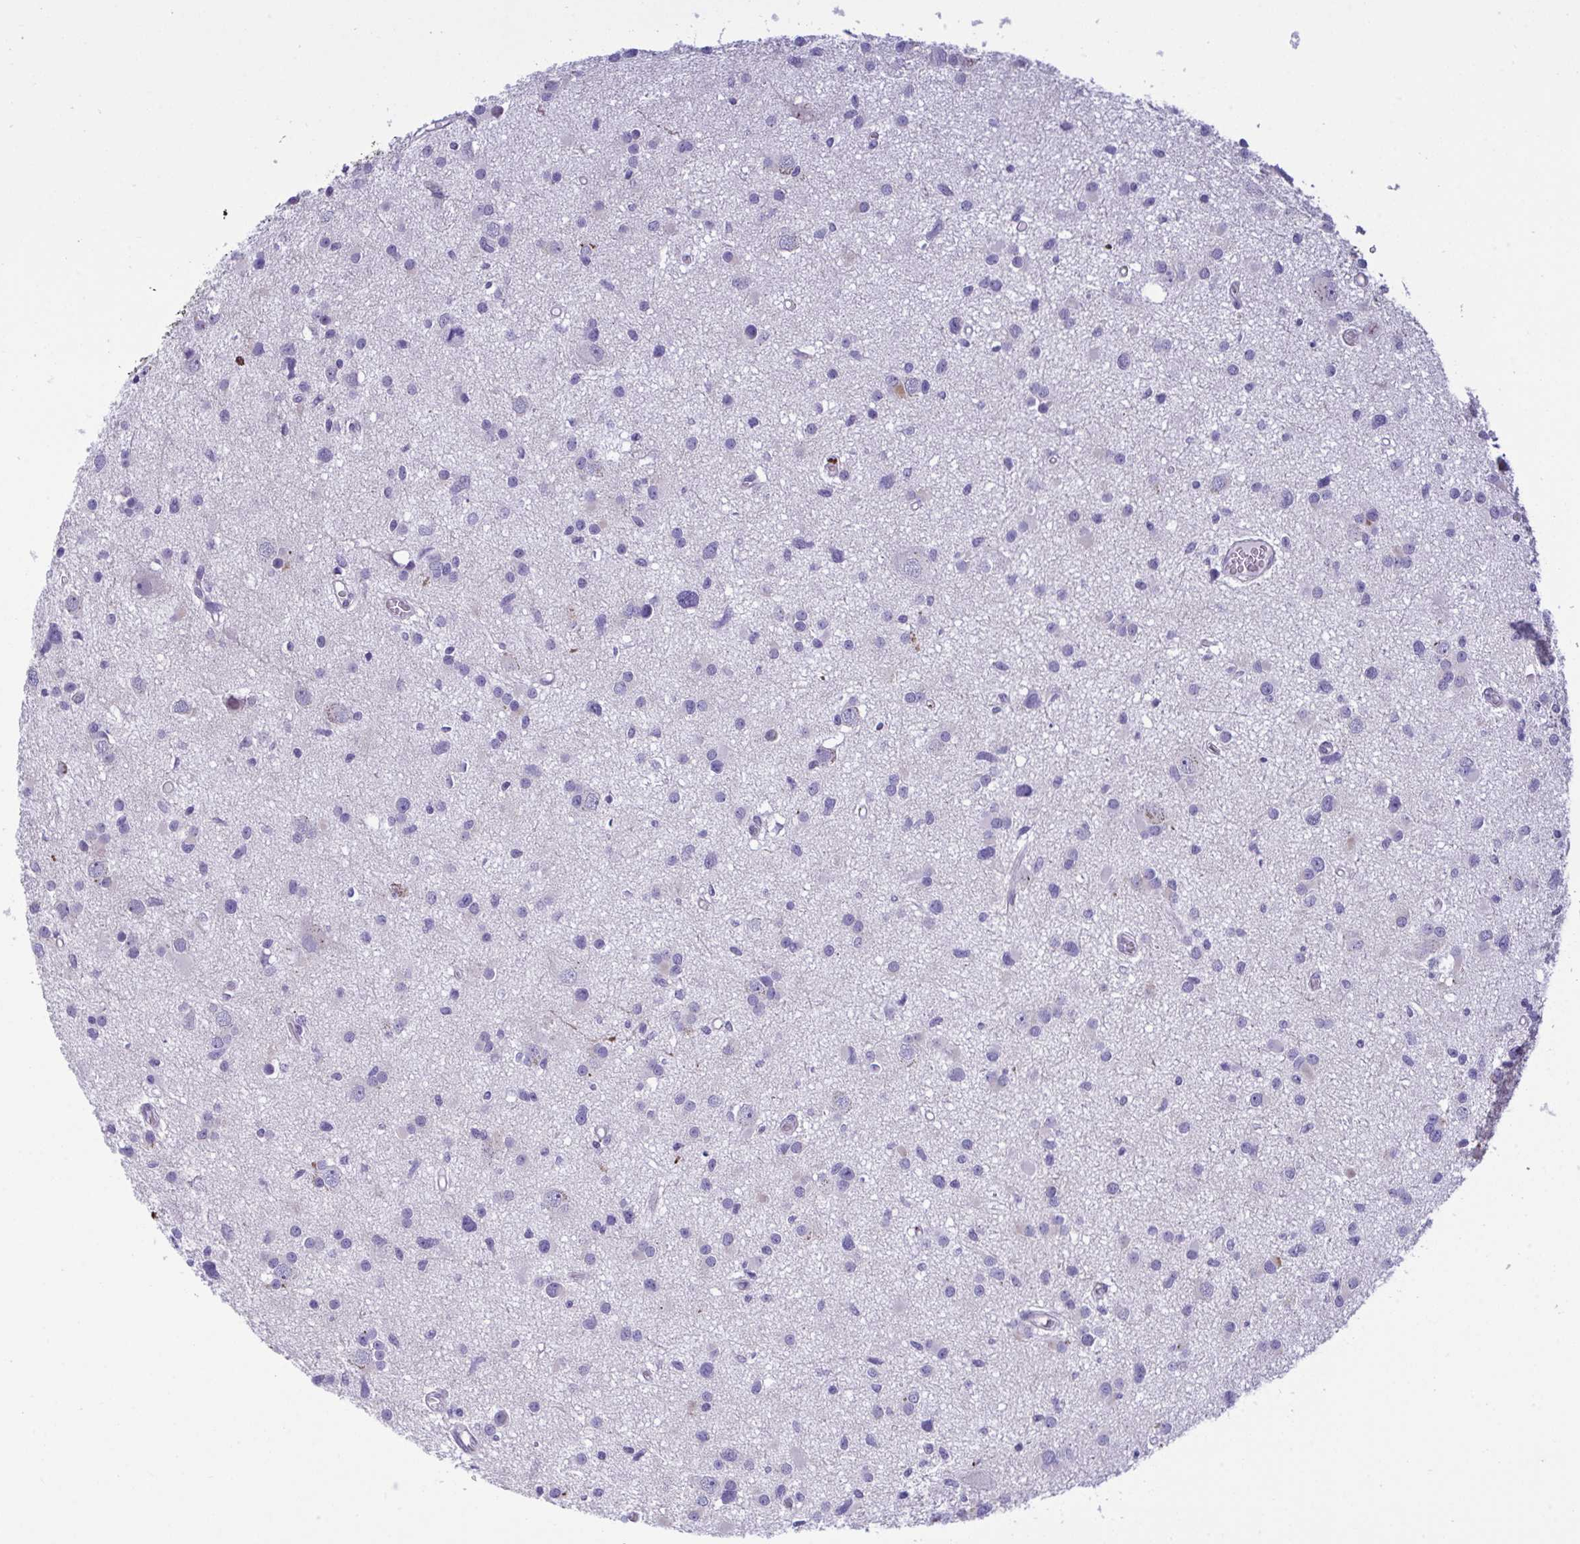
{"staining": {"intensity": "negative", "quantity": "none", "location": "none"}, "tissue": "glioma", "cell_type": "Tumor cells", "image_type": "cancer", "snomed": [{"axis": "morphology", "description": "Glioma, malignant, High grade"}, {"axis": "topography", "description": "Brain"}], "caption": "There is no significant staining in tumor cells of glioma.", "gene": "WDR97", "patient": {"sex": "male", "age": 54}}